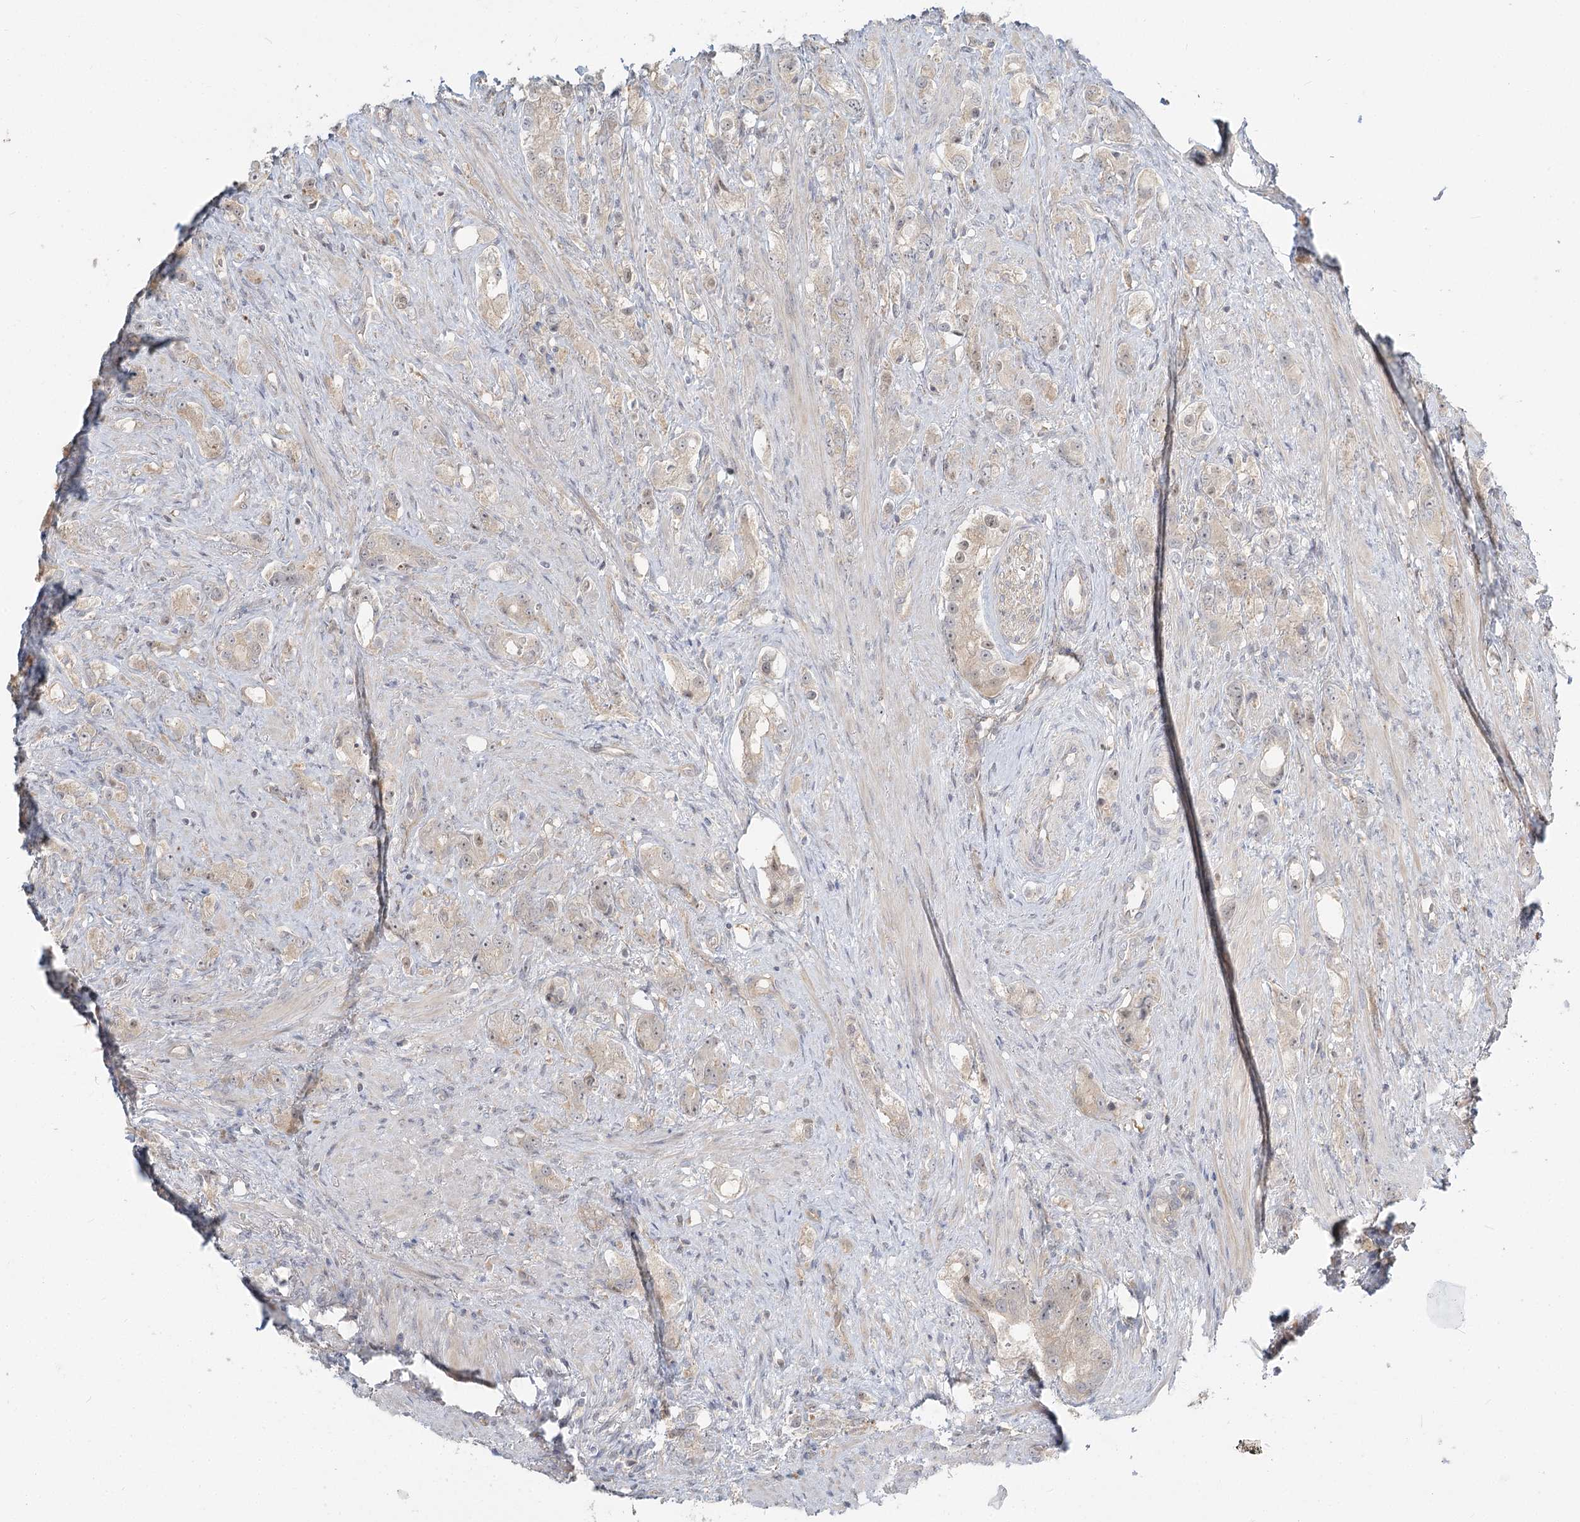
{"staining": {"intensity": "weak", "quantity": "<25%", "location": "cytoplasmic/membranous"}, "tissue": "prostate cancer", "cell_type": "Tumor cells", "image_type": "cancer", "snomed": [{"axis": "morphology", "description": "Adenocarcinoma, High grade"}, {"axis": "topography", "description": "Prostate"}], "caption": "Immunohistochemistry histopathology image of prostate cancer stained for a protein (brown), which exhibits no expression in tumor cells.", "gene": "GUCY2C", "patient": {"sex": "male", "age": 63}}